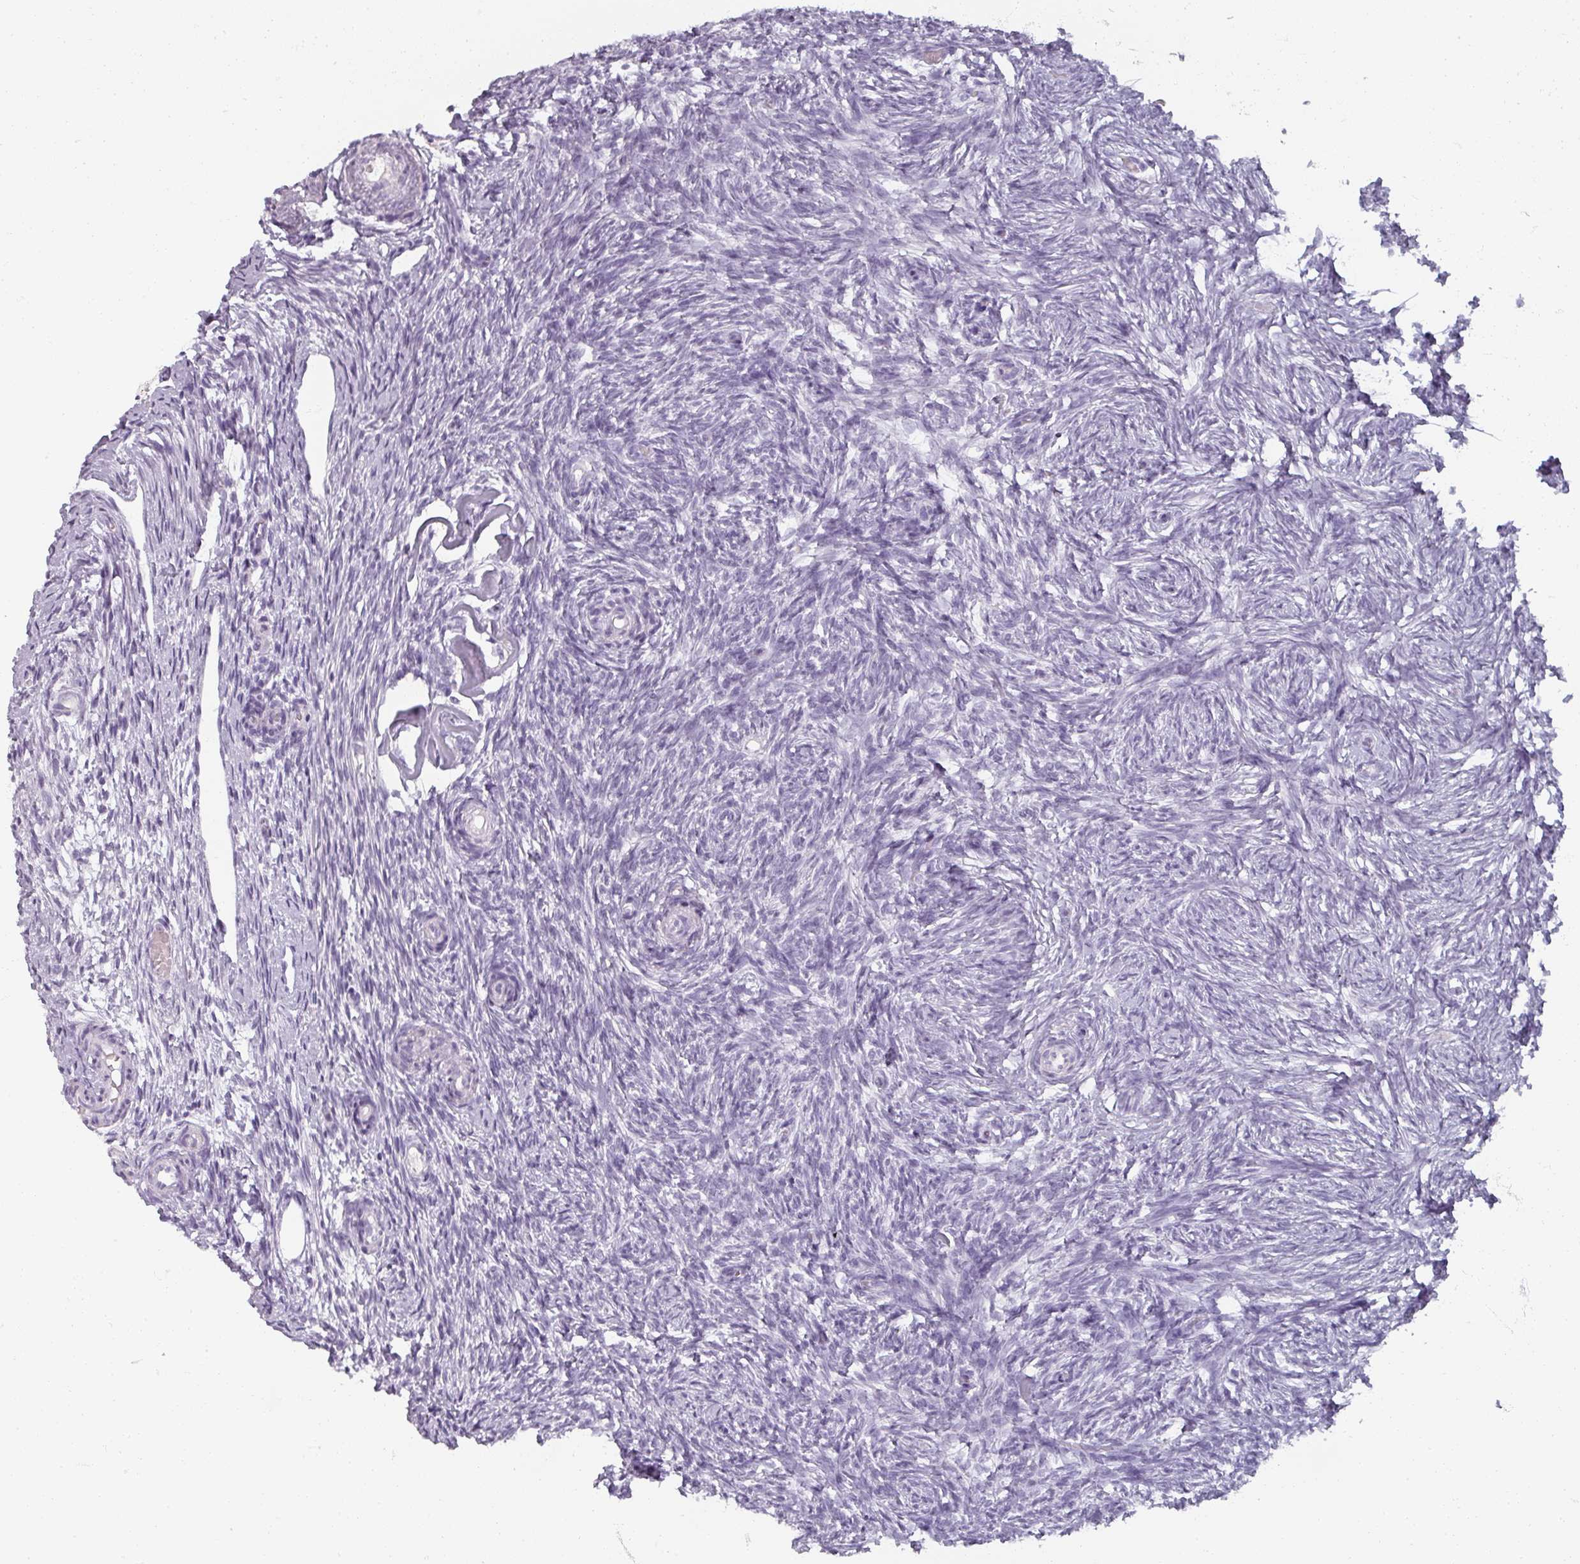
{"staining": {"intensity": "negative", "quantity": "none", "location": "none"}, "tissue": "ovary", "cell_type": "Follicle cells", "image_type": "normal", "snomed": [{"axis": "morphology", "description": "Normal tissue, NOS"}, {"axis": "topography", "description": "Ovary"}], "caption": "A histopathology image of ovary stained for a protein displays no brown staining in follicle cells. (DAB immunohistochemistry with hematoxylin counter stain).", "gene": "REG3A", "patient": {"sex": "female", "age": 51}}